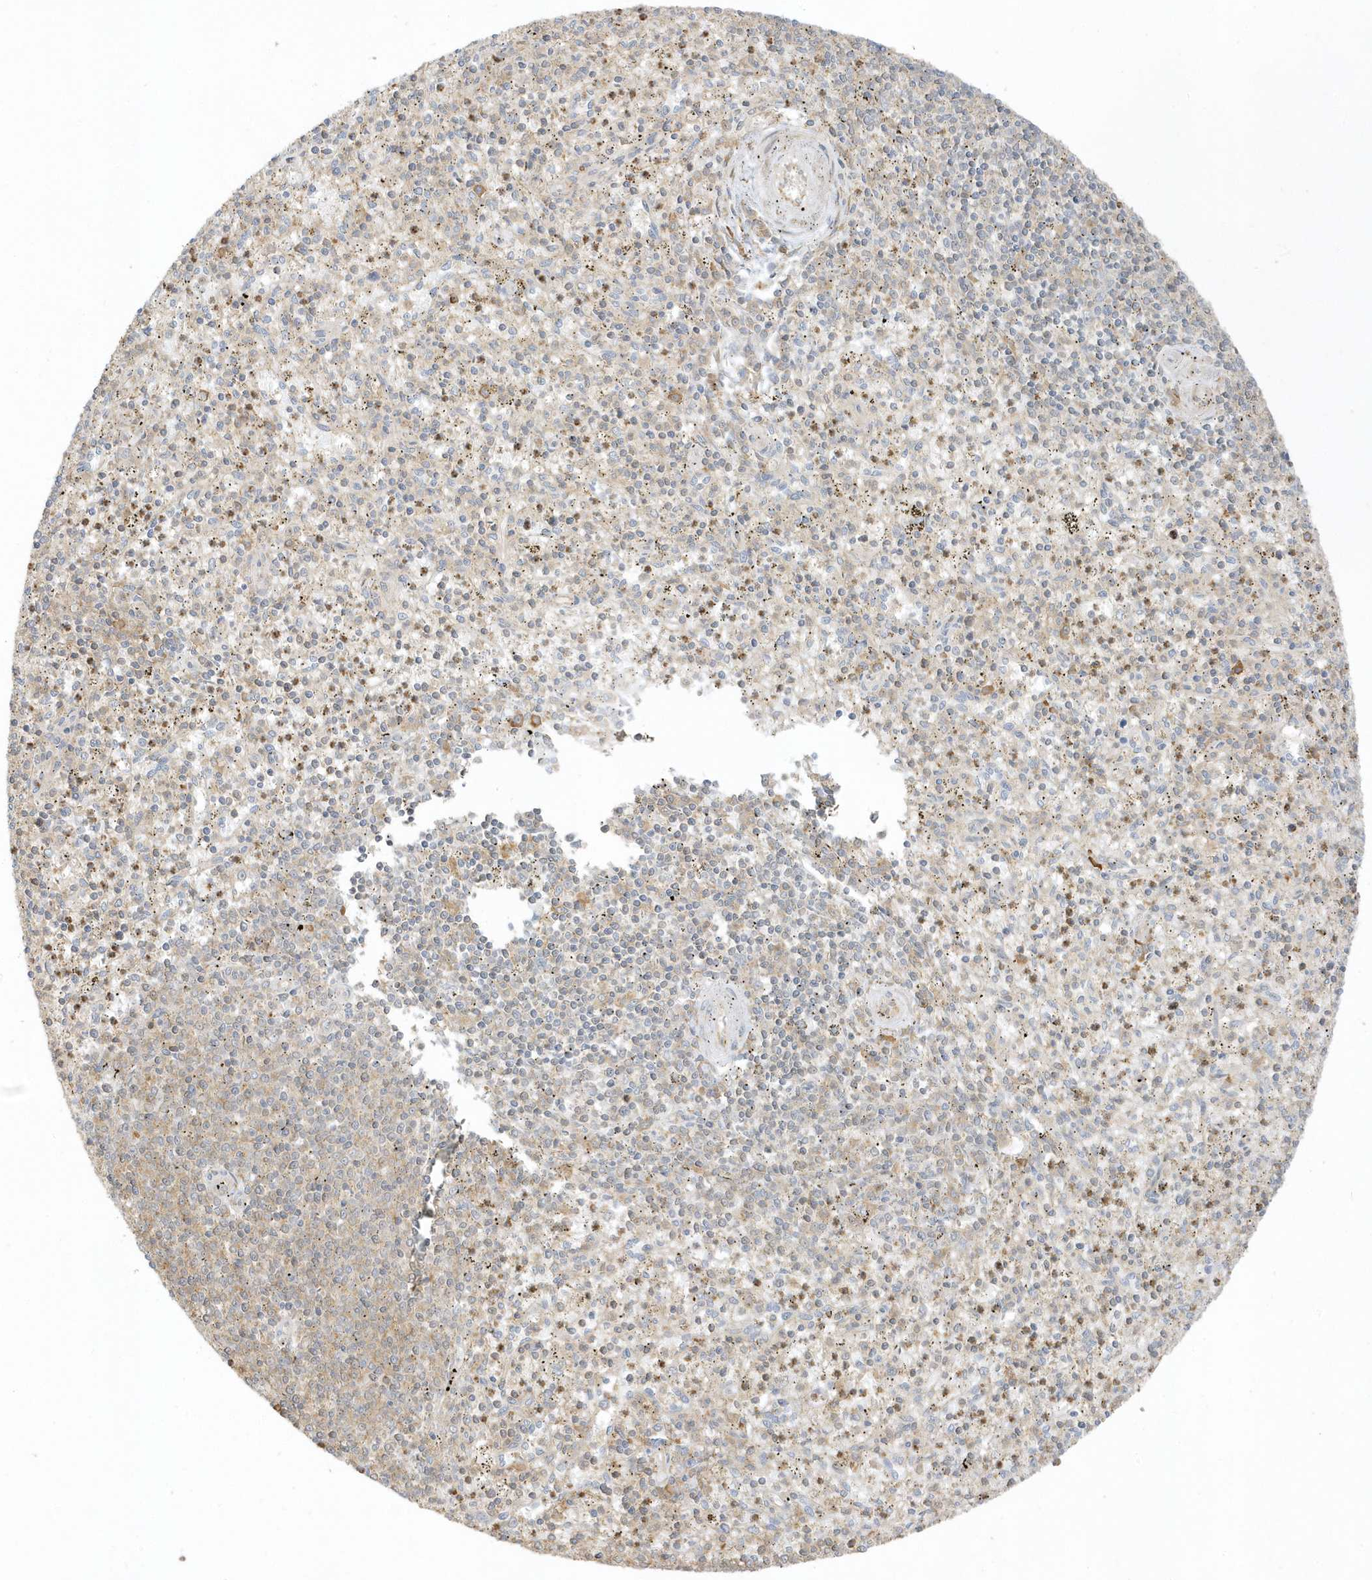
{"staining": {"intensity": "weak", "quantity": "<25%", "location": "cytoplasmic/membranous"}, "tissue": "spleen", "cell_type": "Cells in red pulp", "image_type": "normal", "snomed": [{"axis": "morphology", "description": "Normal tissue, NOS"}, {"axis": "topography", "description": "Spleen"}], "caption": "The image shows no staining of cells in red pulp in normal spleen. The staining was performed using DAB (3,3'-diaminobenzidine) to visualize the protein expression in brown, while the nuclei were stained in blue with hematoxylin (Magnification: 20x).", "gene": "ZBTB8A", "patient": {"sex": "male", "age": 72}}